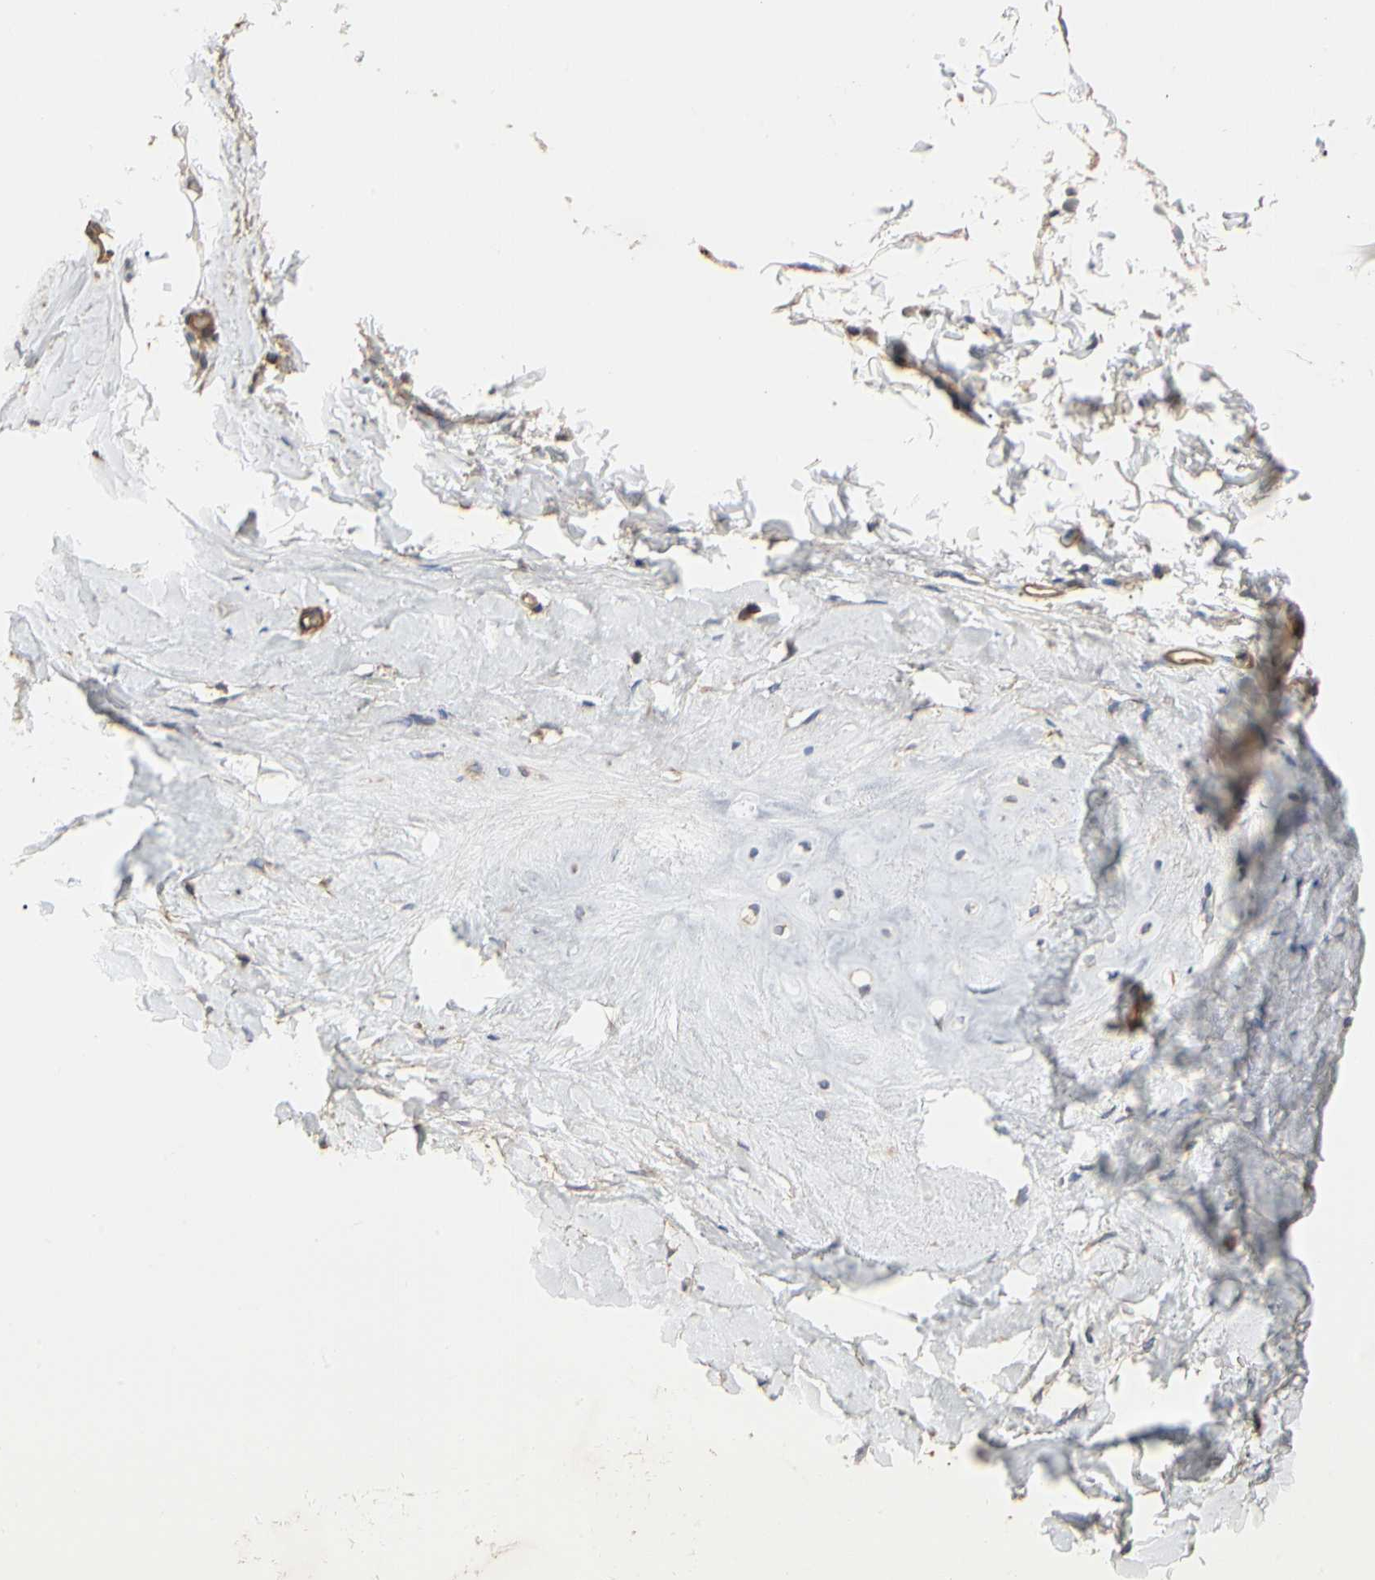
{"staining": {"intensity": "weak", "quantity": ">75%", "location": "cytoplasmic/membranous"}, "tissue": "adipose tissue", "cell_type": "Adipocytes", "image_type": "normal", "snomed": [{"axis": "morphology", "description": "Normal tissue, NOS"}, {"axis": "topography", "description": "Cartilage tissue"}, {"axis": "topography", "description": "Bronchus"}], "caption": "Immunohistochemistry (IHC) of normal human adipose tissue exhibits low levels of weak cytoplasmic/membranous expression in about >75% of adipocytes.", "gene": "PDZK1", "patient": {"sex": "female", "age": 73}}